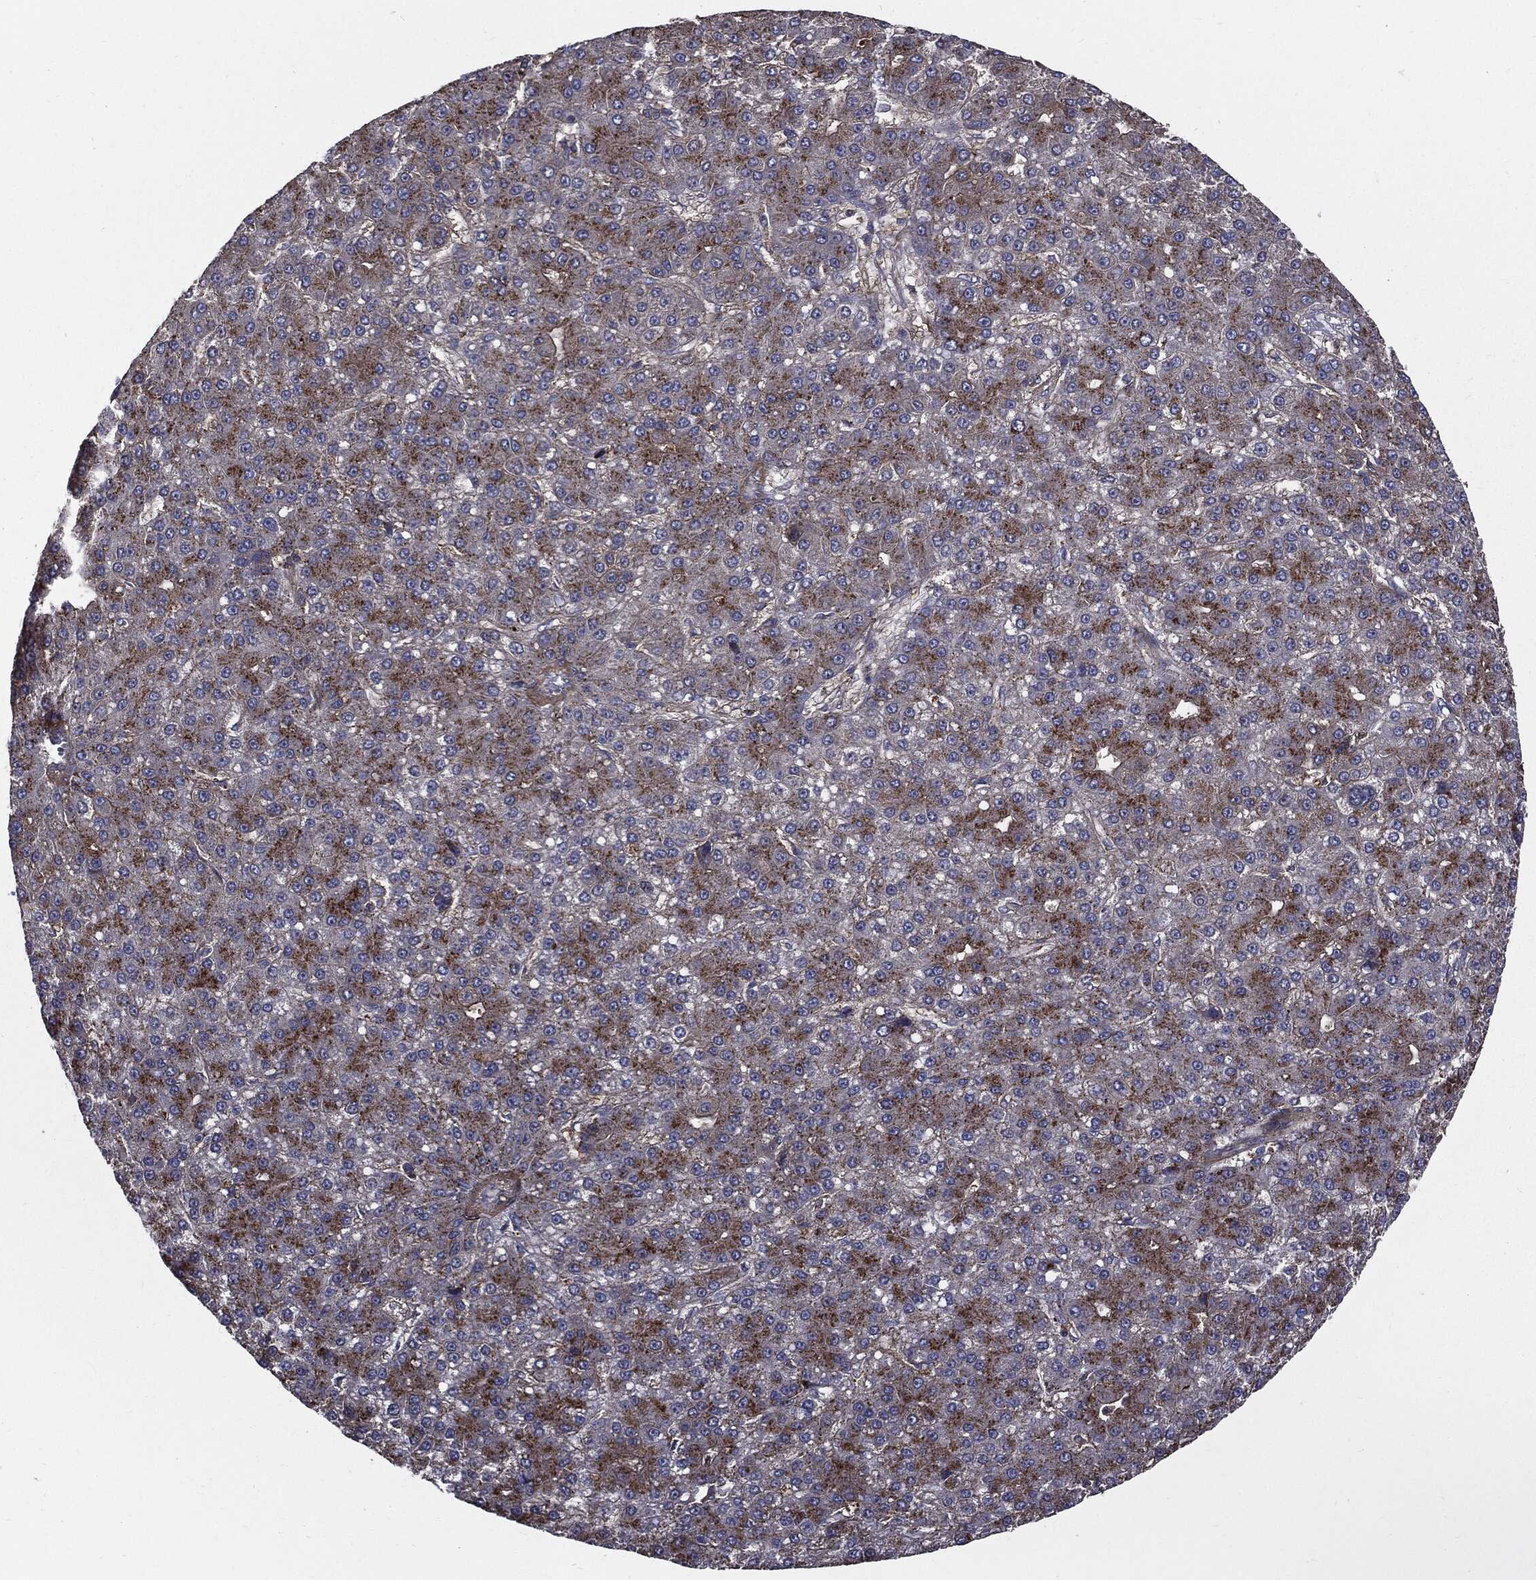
{"staining": {"intensity": "moderate", "quantity": "25%-75%", "location": "cytoplasmic/membranous"}, "tissue": "liver cancer", "cell_type": "Tumor cells", "image_type": "cancer", "snomed": [{"axis": "morphology", "description": "Carcinoma, Hepatocellular, NOS"}, {"axis": "topography", "description": "Liver"}], "caption": "Tumor cells reveal moderate cytoplasmic/membranous expression in approximately 25%-75% of cells in hepatocellular carcinoma (liver).", "gene": "PDCD6IP", "patient": {"sex": "male", "age": 67}}